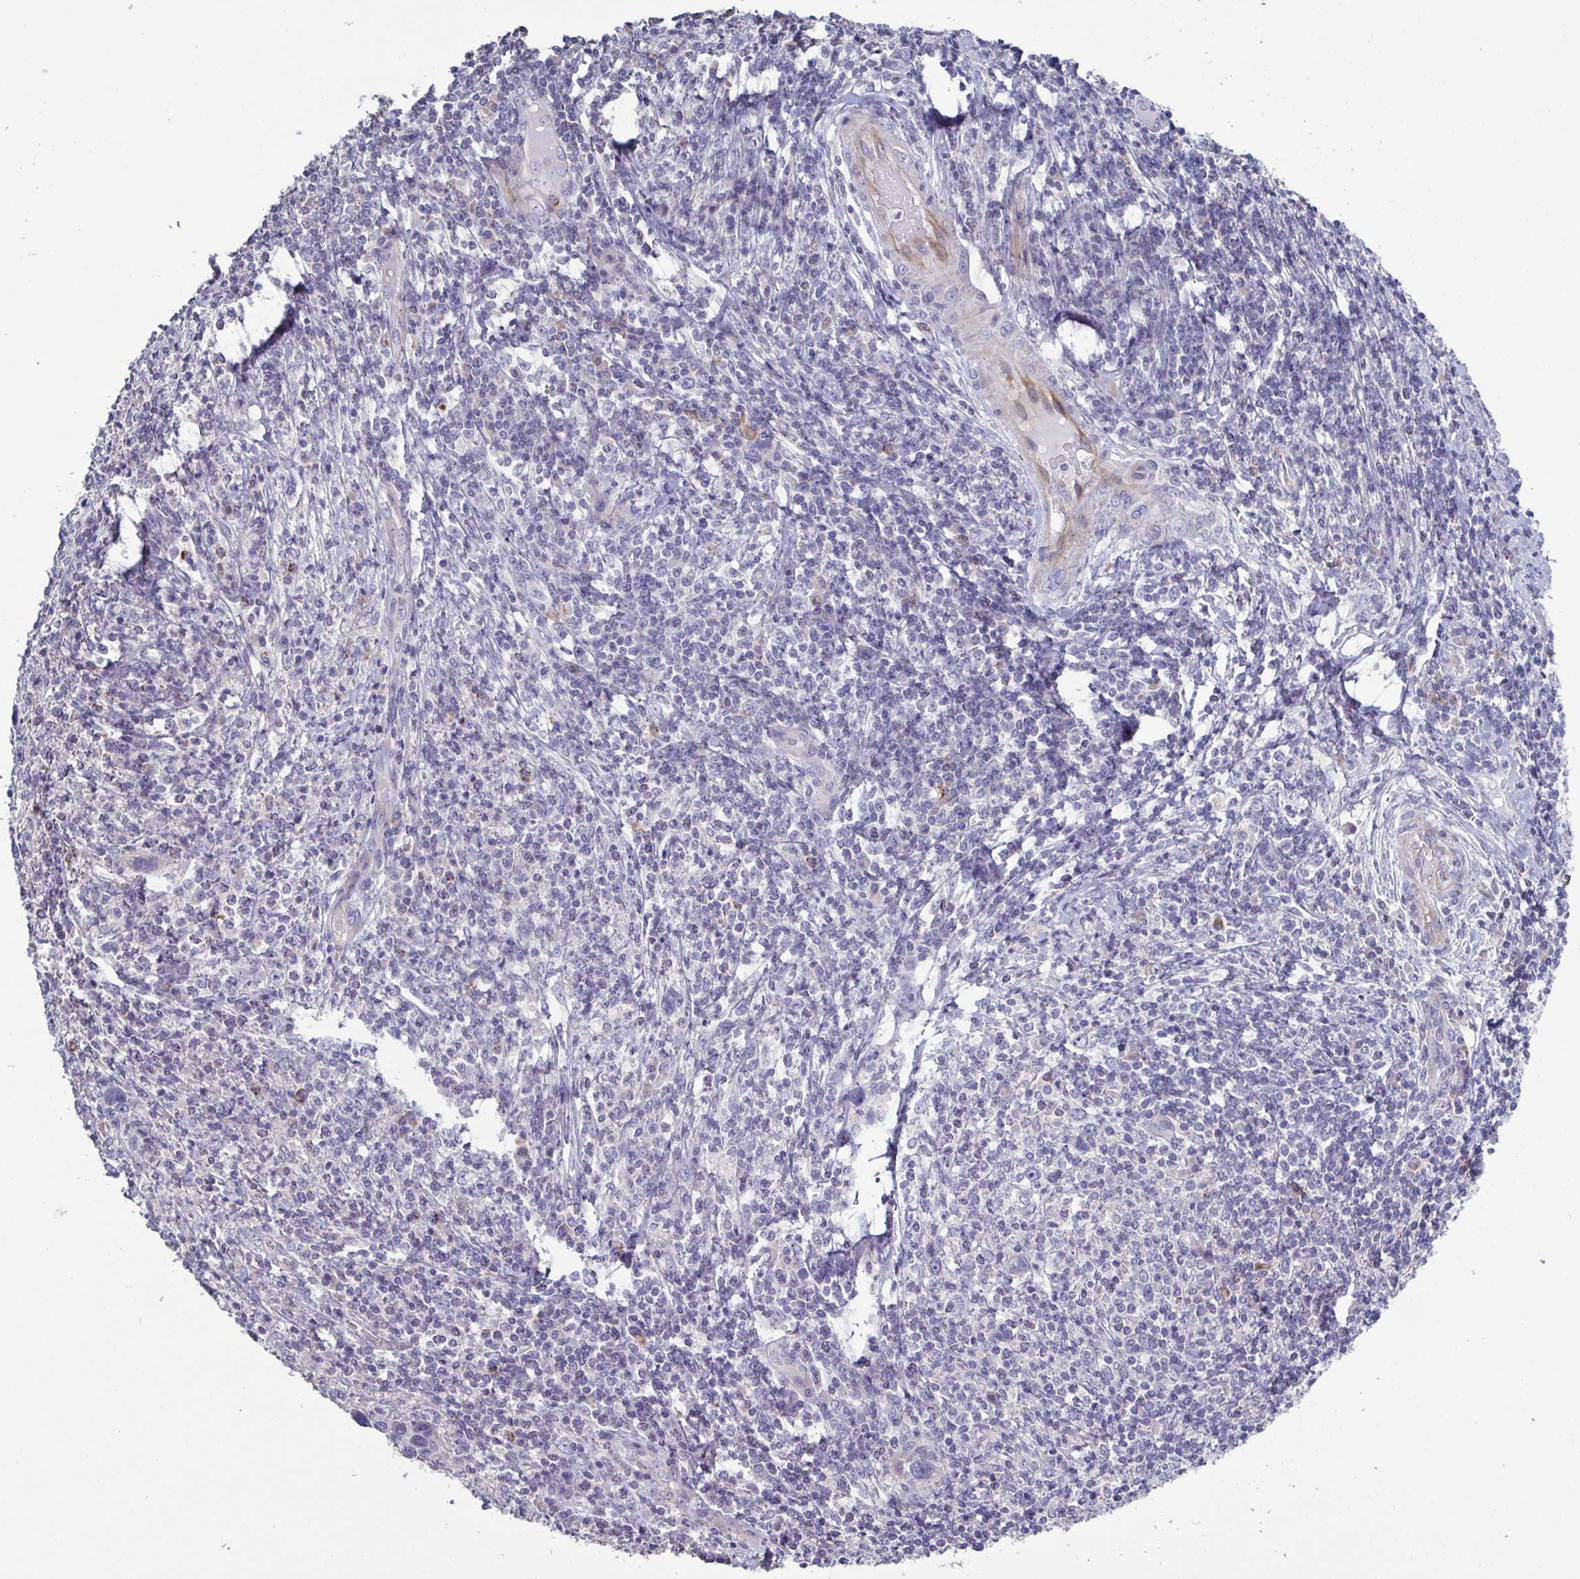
{"staining": {"intensity": "negative", "quantity": "none", "location": "none"}, "tissue": "cervical cancer", "cell_type": "Tumor cells", "image_type": "cancer", "snomed": [{"axis": "morphology", "description": "Squamous cell carcinoma, NOS"}, {"axis": "topography", "description": "Cervix"}], "caption": "An immunohistochemistry histopathology image of cervical squamous cell carcinoma is shown. There is no staining in tumor cells of cervical squamous cell carcinoma. (IHC, brightfield microscopy, high magnification).", "gene": "GLDC", "patient": {"sex": "female", "age": 46}}